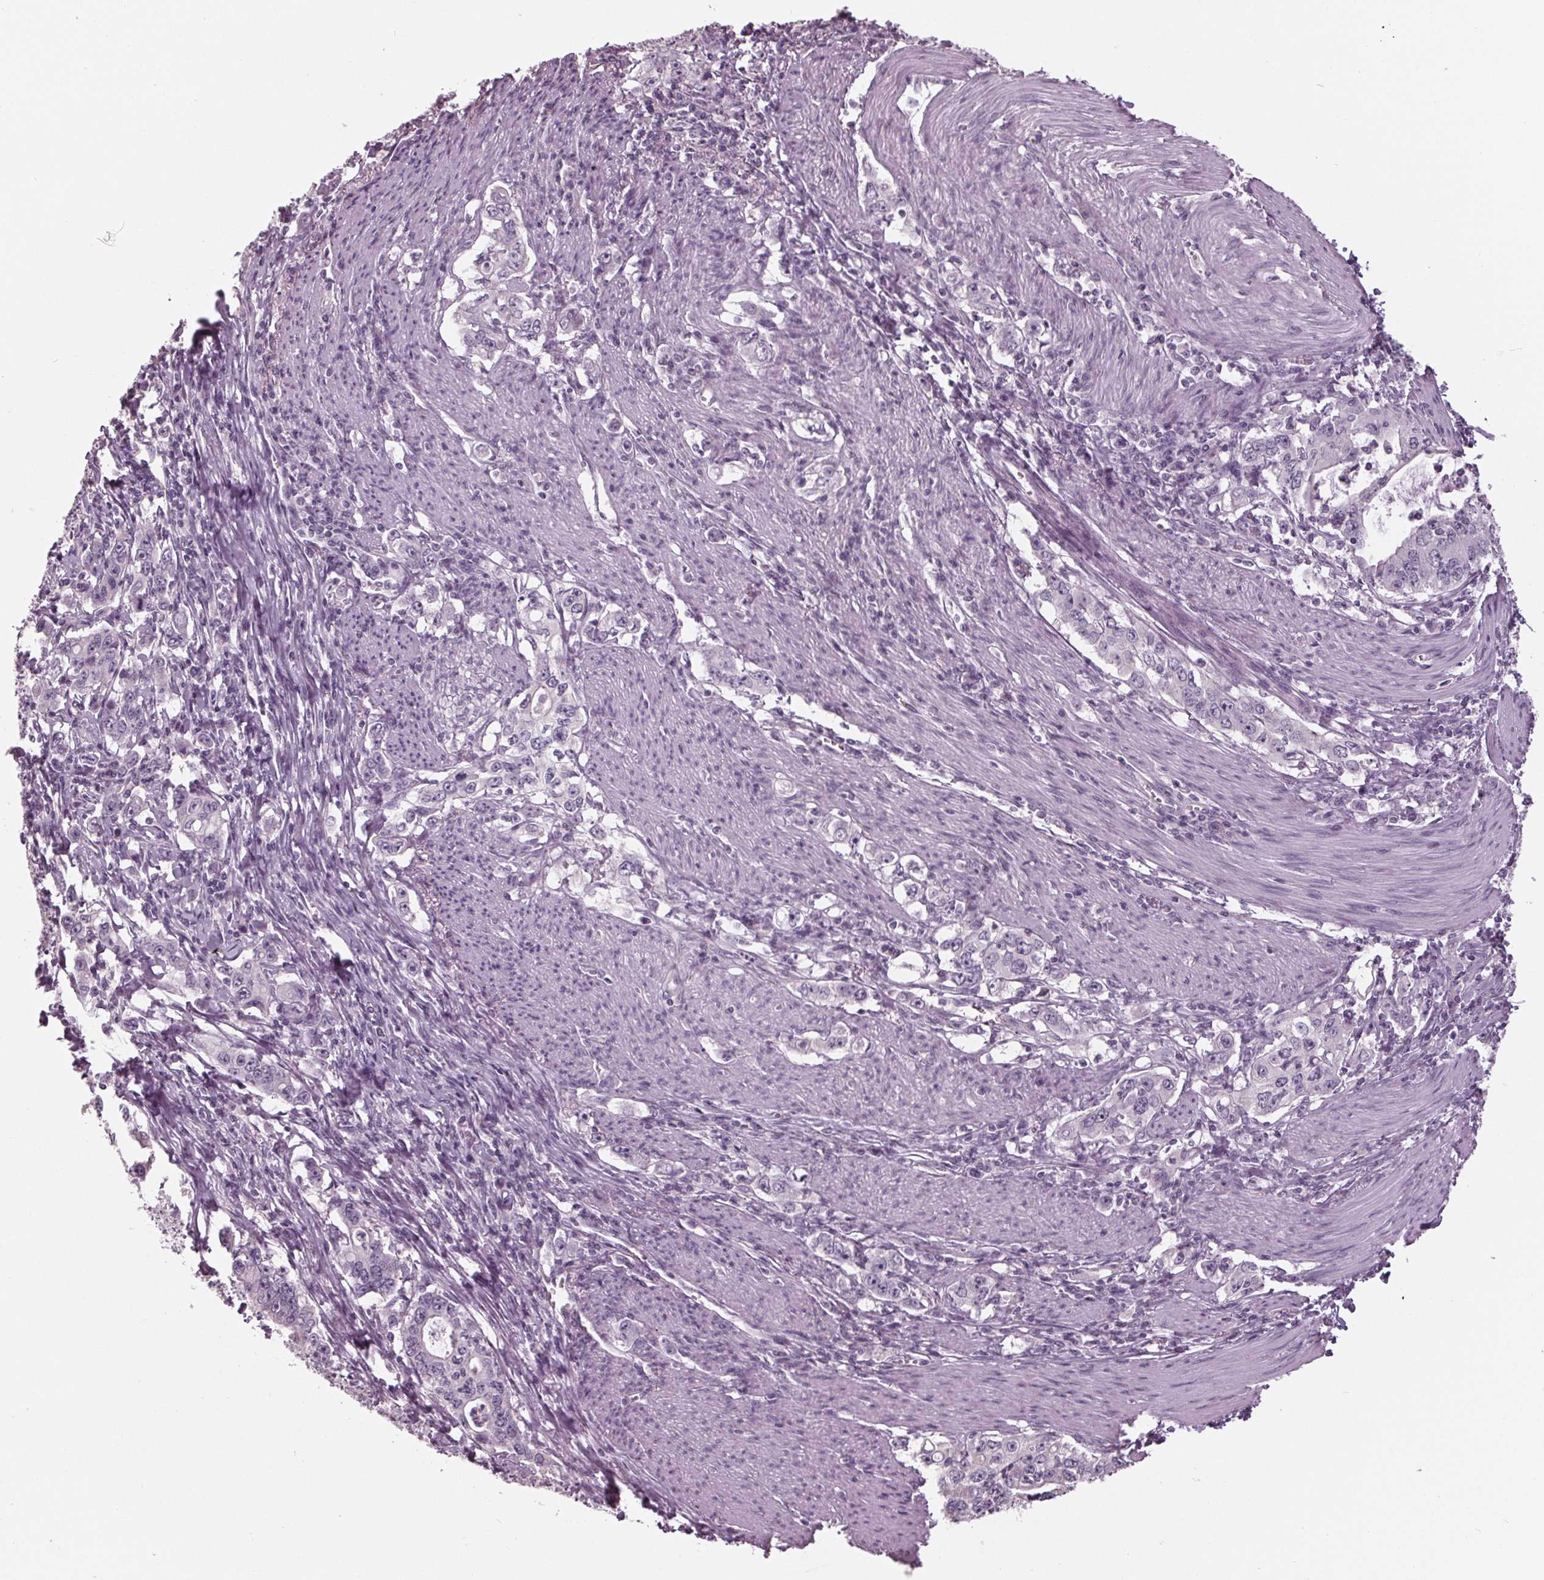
{"staining": {"intensity": "negative", "quantity": "none", "location": "none"}, "tissue": "stomach cancer", "cell_type": "Tumor cells", "image_type": "cancer", "snomed": [{"axis": "morphology", "description": "Adenocarcinoma, NOS"}, {"axis": "topography", "description": "Stomach, lower"}], "caption": "Immunohistochemistry (IHC) photomicrograph of neoplastic tissue: stomach cancer (adenocarcinoma) stained with DAB reveals no significant protein staining in tumor cells.", "gene": "TNNC2", "patient": {"sex": "female", "age": 72}}